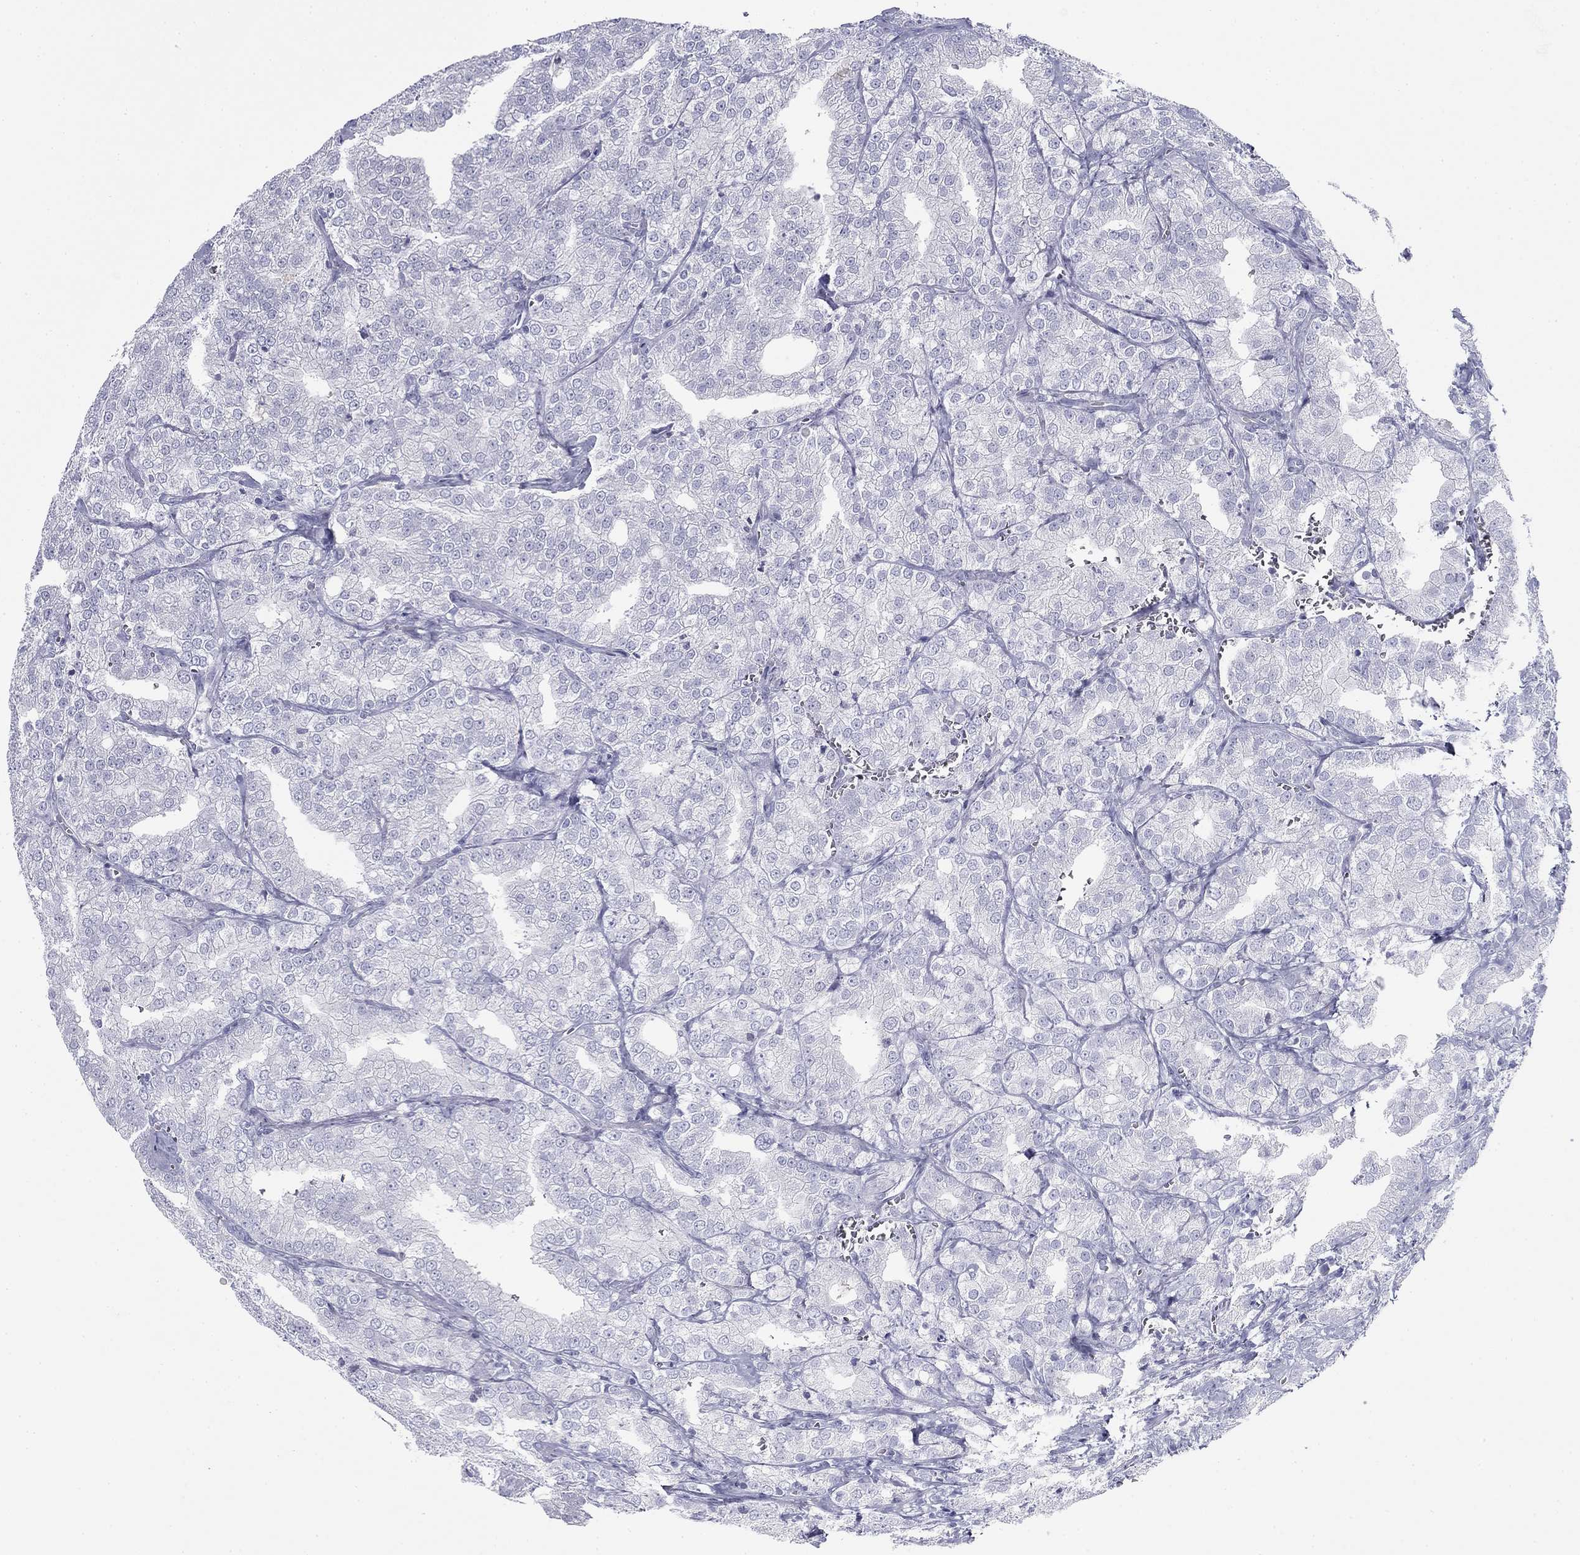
{"staining": {"intensity": "negative", "quantity": "none", "location": "none"}, "tissue": "prostate cancer", "cell_type": "Tumor cells", "image_type": "cancer", "snomed": [{"axis": "morphology", "description": "Adenocarcinoma, NOS"}, {"axis": "topography", "description": "Prostate"}], "caption": "Human prostate cancer stained for a protein using IHC reveals no staining in tumor cells.", "gene": "ZP2", "patient": {"sex": "male", "age": 70}}